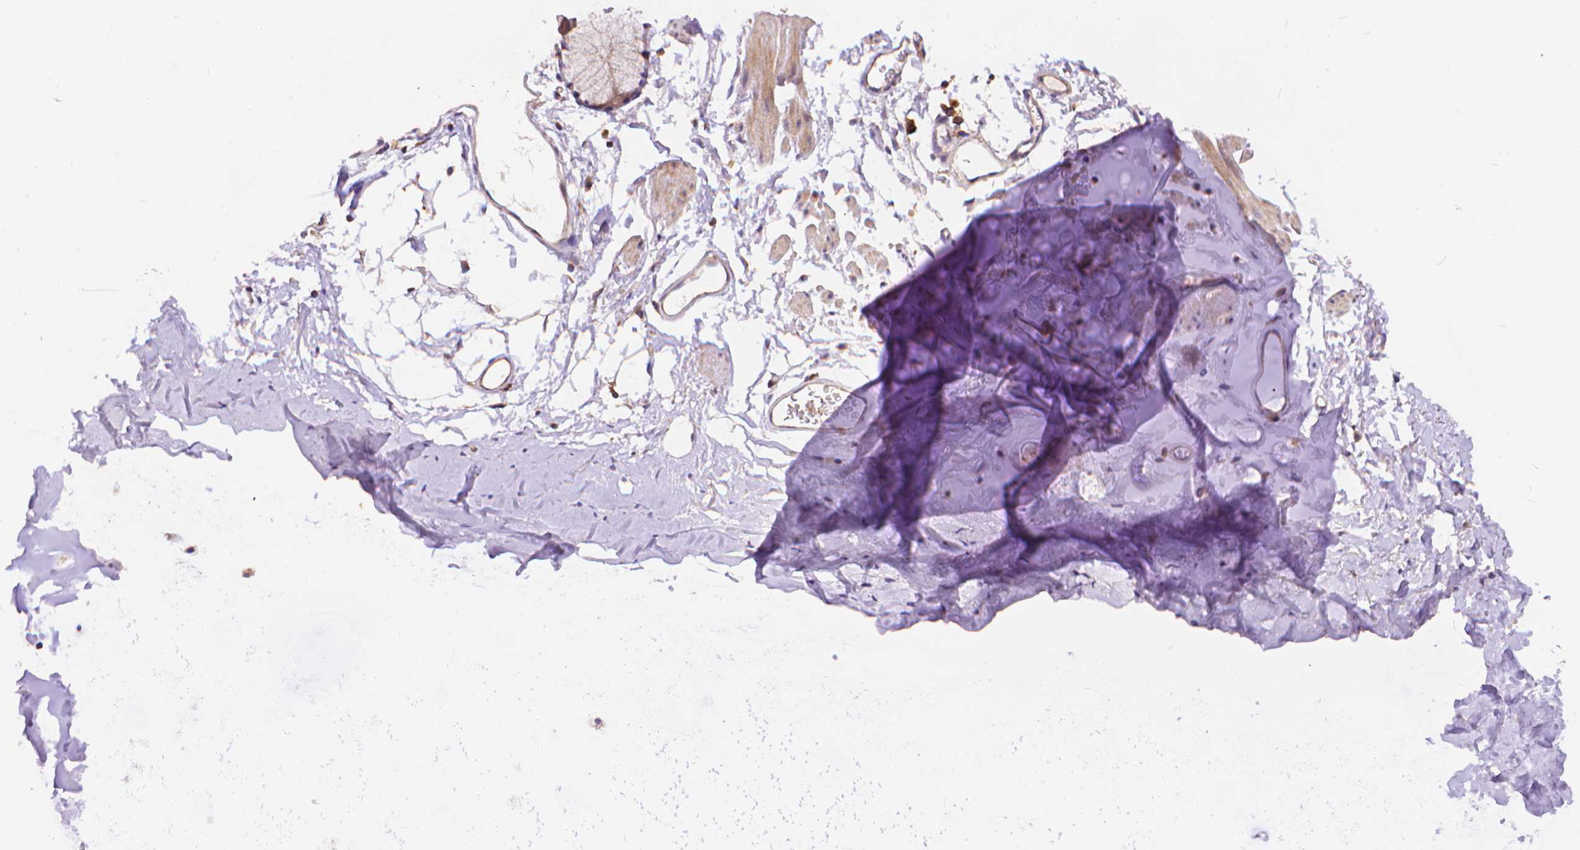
{"staining": {"intensity": "weak", "quantity": ">75%", "location": "cytoplasmic/membranous"}, "tissue": "adipose tissue", "cell_type": "Adipocytes", "image_type": "normal", "snomed": [{"axis": "morphology", "description": "Normal tissue, NOS"}, {"axis": "topography", "description": "Cartilage tissue"}, {"axis": "topography", "description": "Bronchus"}], "caption": "Immunohistochemistry (IHC) histopathology image of unremarkable adipose tissue: human adipose tissue stained using immunohistochemistry shows low levels of weak protein expression localized specifically in the cytoplasmic/membranous of adipocytes, appearing as a cytoplasmic/membranous brown color.", "gene": "ARAP1", "patient": {"sex": "female", "age": 79}}